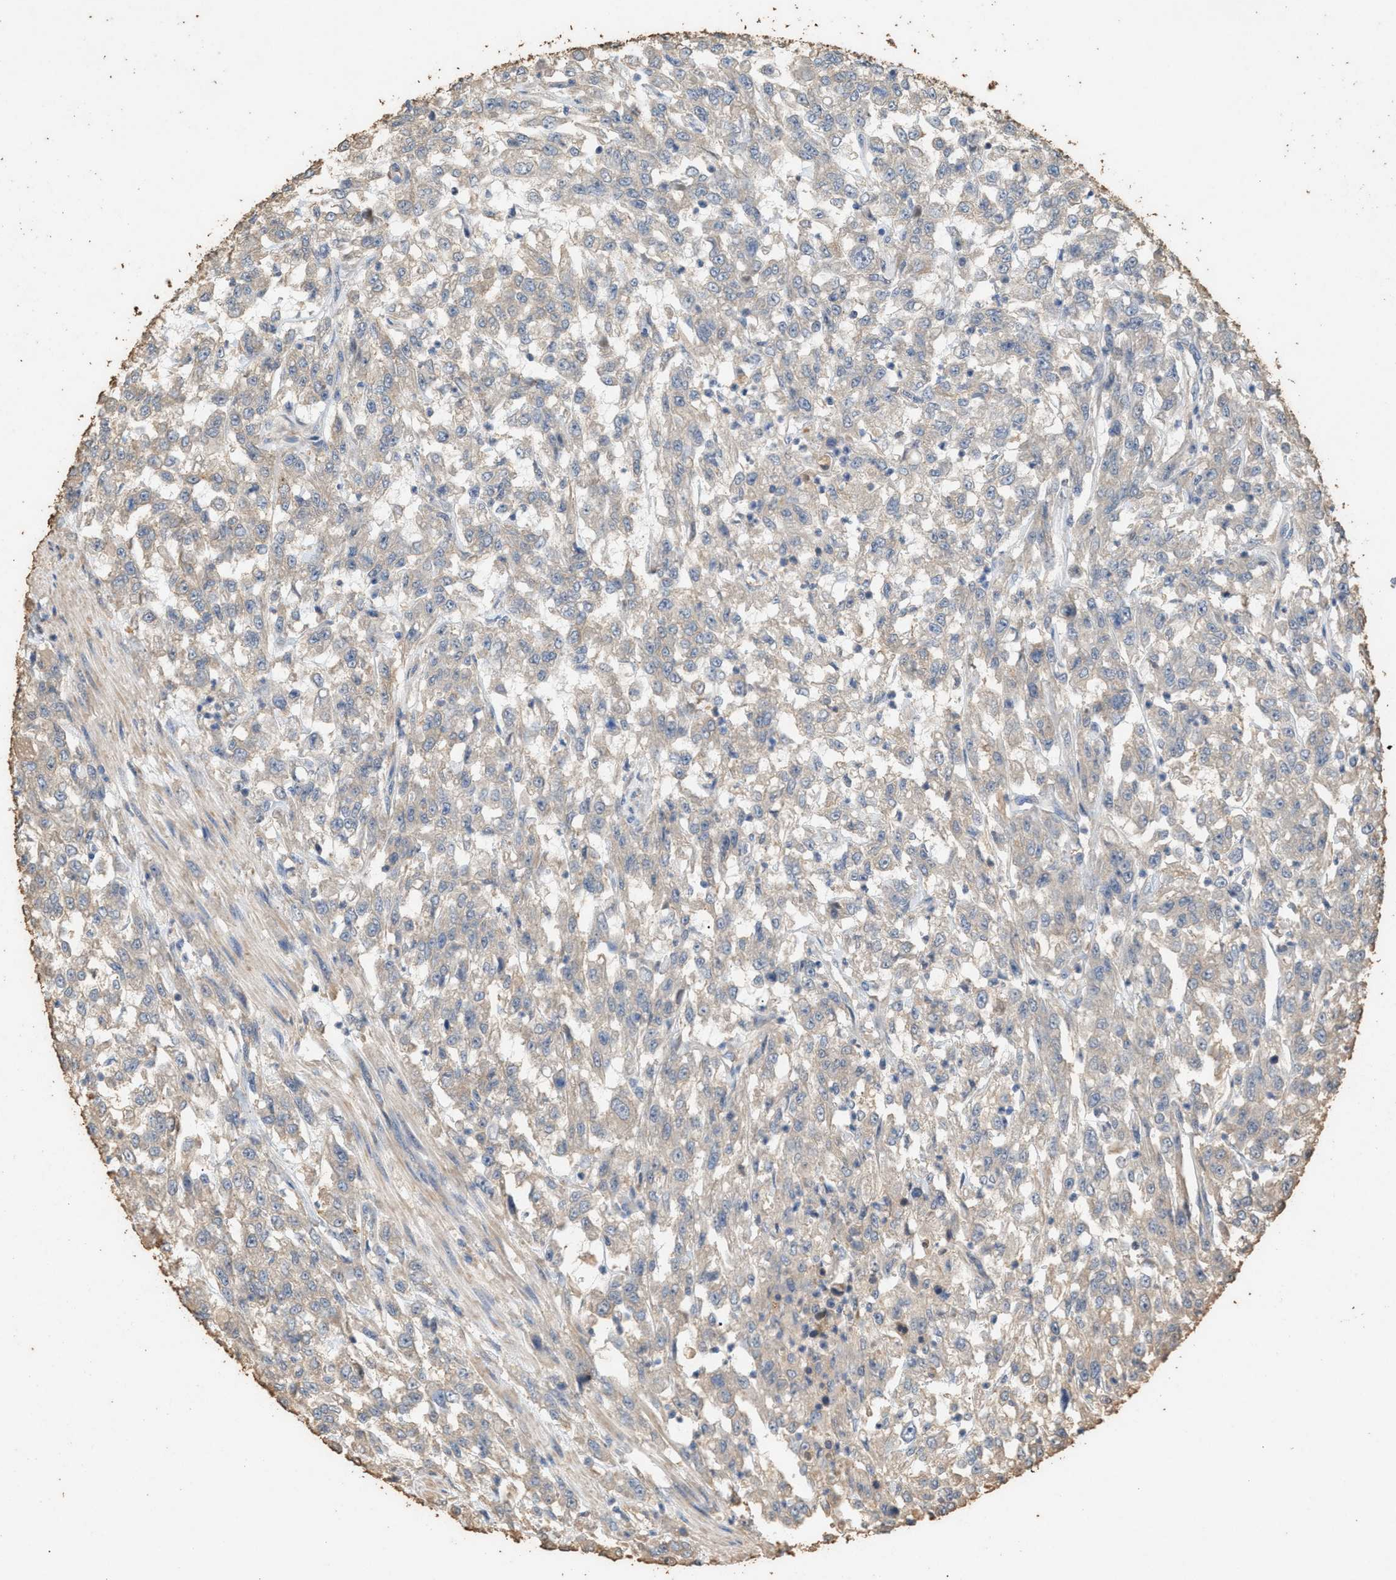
{"staining": {"intensity": "weak", "quantity": "<25%", "location": "cytoplasmic/membranous"}, "tissue": "urothelial cancer", "cell_type": "Tumor cells", "image_type": "cancer", "snomed": [{"axis": "morphology", "description": "Urothelial carcinoma, High grade"}, {"axis": "topography", "description": "Urinary bladder"}], "caption": "An image of human urothelial carcinoma (high-grade) is negative for staining in tumor cells. Brightfield microscopy of immunohistochemistry stained with DAB (3,3'-diaminobenzidine) (brown) and hematoxylin (blue), captured at high magnification.", "gene": "DCAF7", "patient": {"sex": "male", "age": 46}}